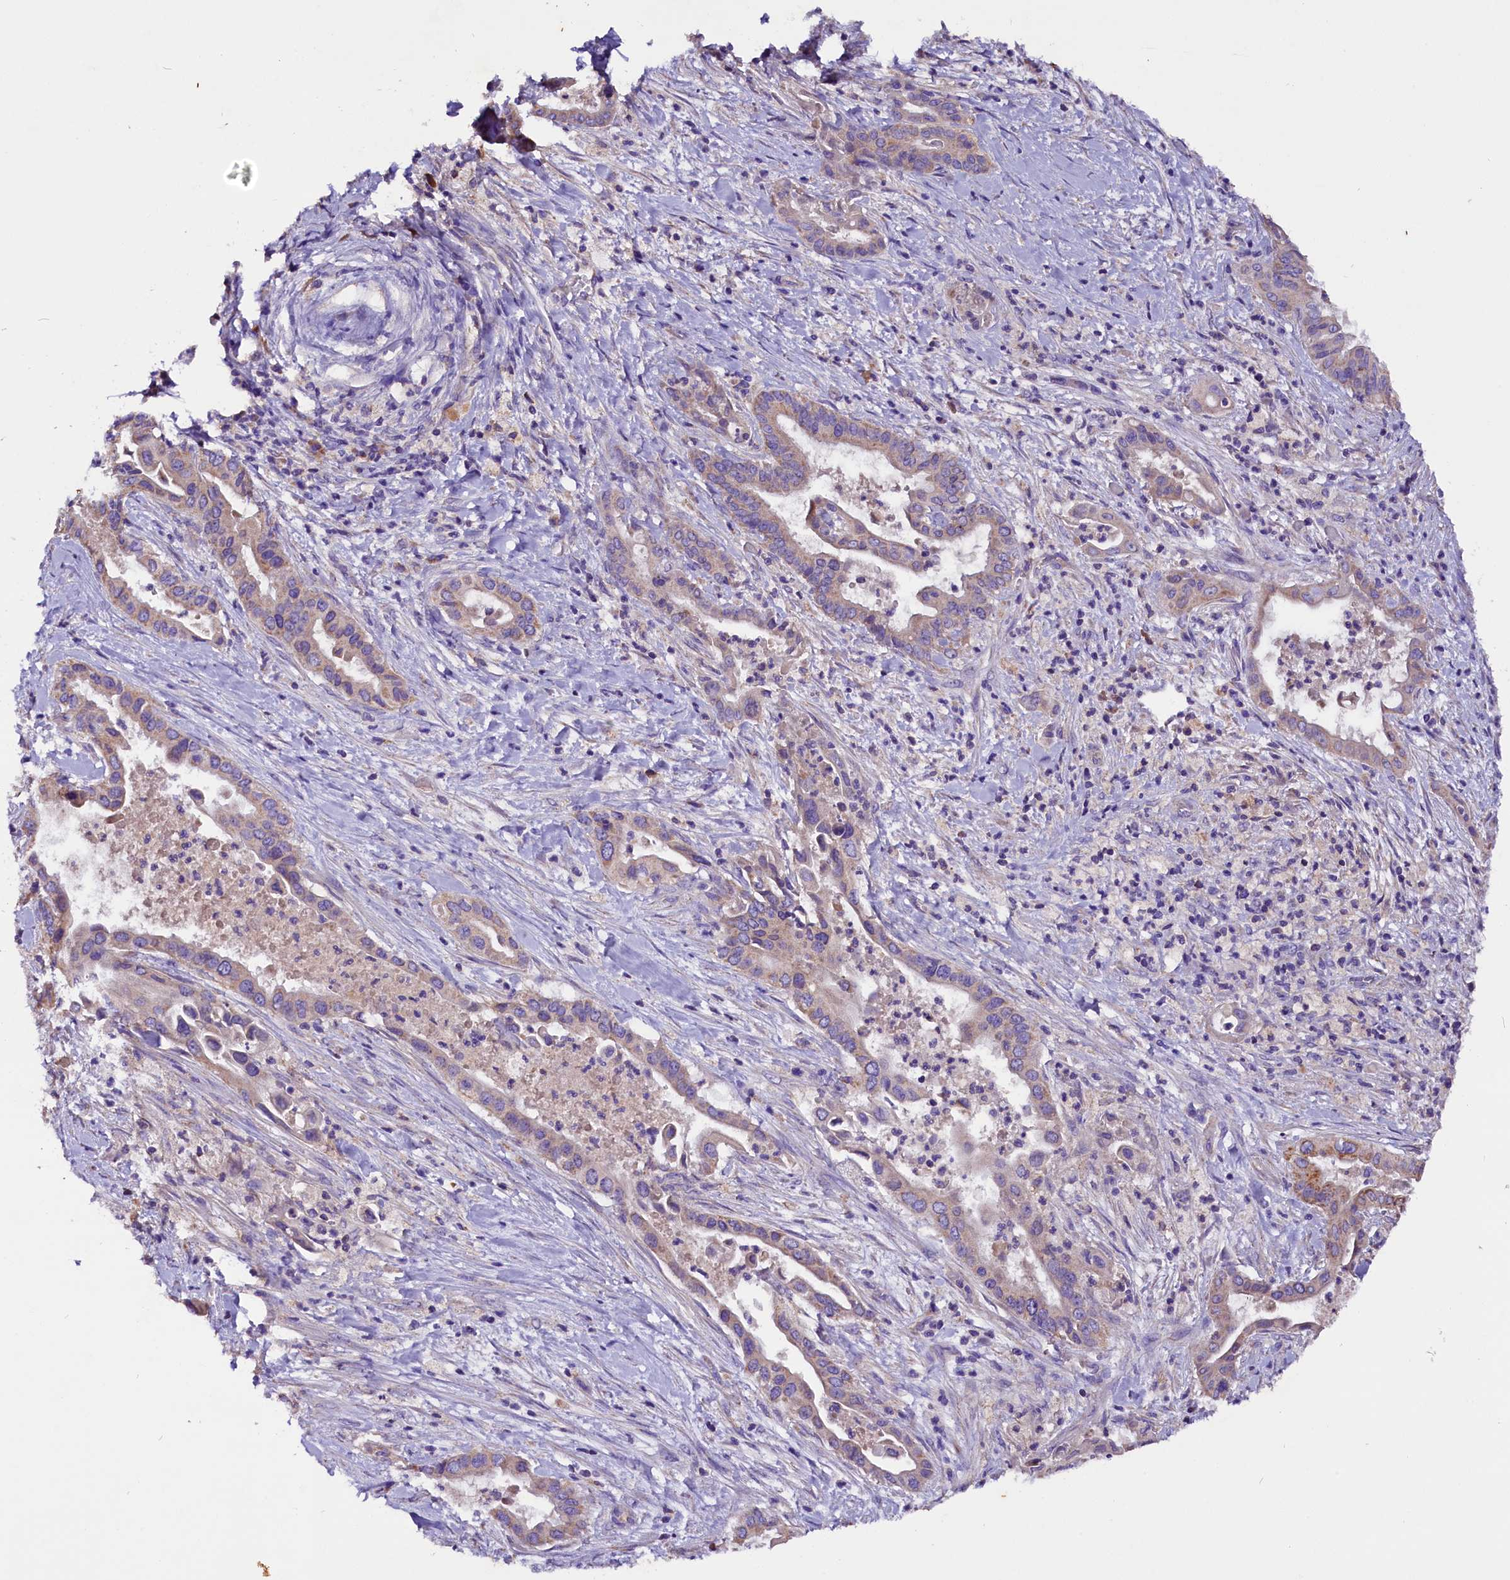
{"staining": {"intensity": "weak", "quantity": ">75%", "location": "cytoplasmic/membranous"}, "tissue": "pancreatic cancer", "cell_type": "Tumor cells", "image_type": "cancer", "snomed": [{"axis": "morphology", "description": "Adenocarcinoma, NOS"}, {"axis": "topography", "description": "Pancreas"}], "caption": "Immunohistochemistry (IHC) (DAB) staining of human adenocarcinoma (pancreatic) shows weak cytoplasmic/membranous protein staining in approximately >75% of tumor cells.", "gene": "SIX5", "patient": {"sex": "female", "age": 77}}